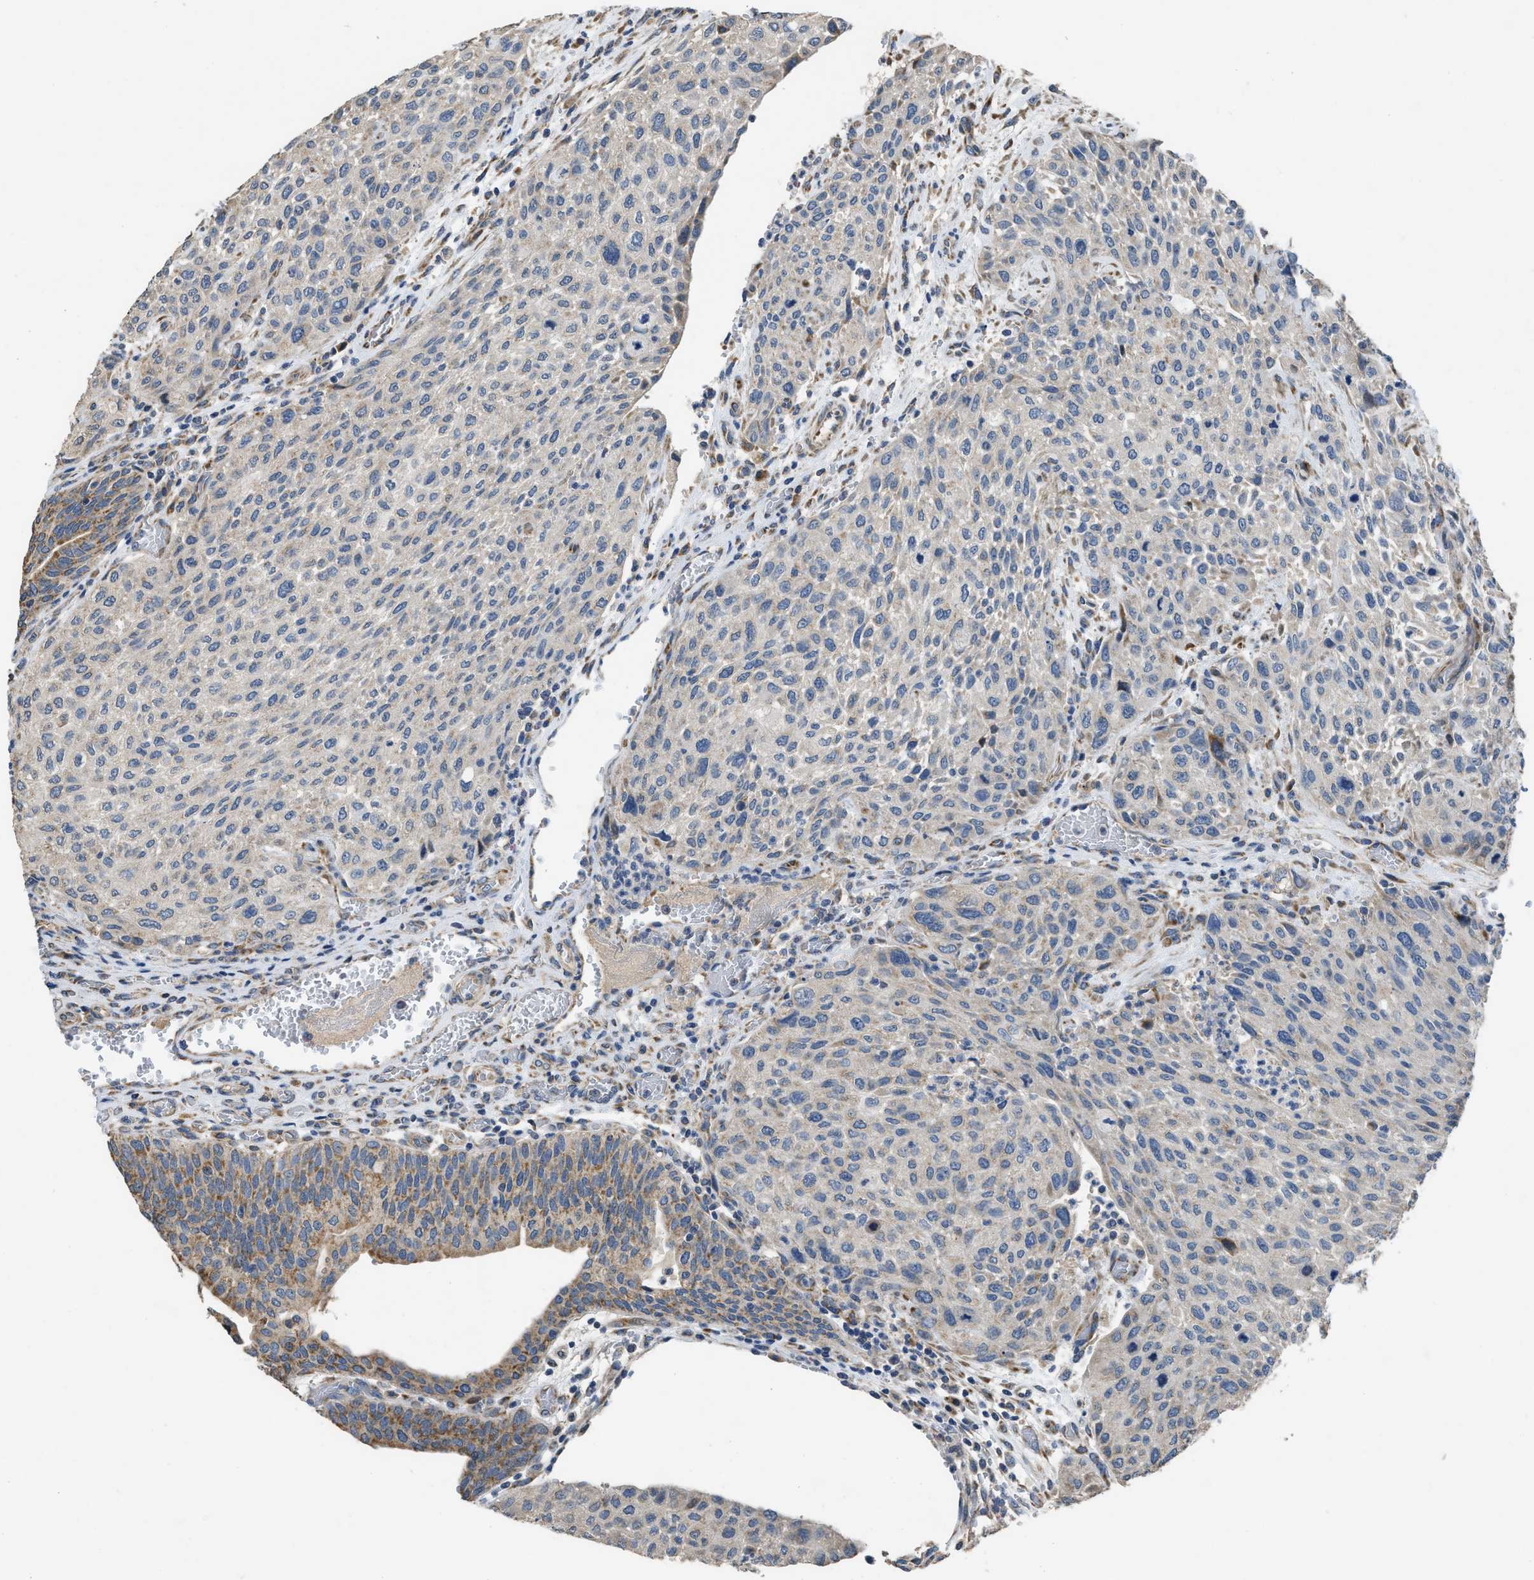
{"staining": {"intensity": "negative", "quantity": "none", "location": "none"}, "tissue": "urothelial cancer", "cell_type": "Tumor cells", "image_type": "cancer", "snomed": [{"axis": "morphology", "description": "Urothelial carcinoma, Low grade"}, {"axis": "morphology", "description": "Urothelial carcinoma, High grade"}, {"axis": "topography", "description": "Urinary bladder"}], "caption": "Tumor cells show no significant staining in urothelial cancer.", "gene": "TMEM150A", "patient": {"sex": "male", "age": 35}}